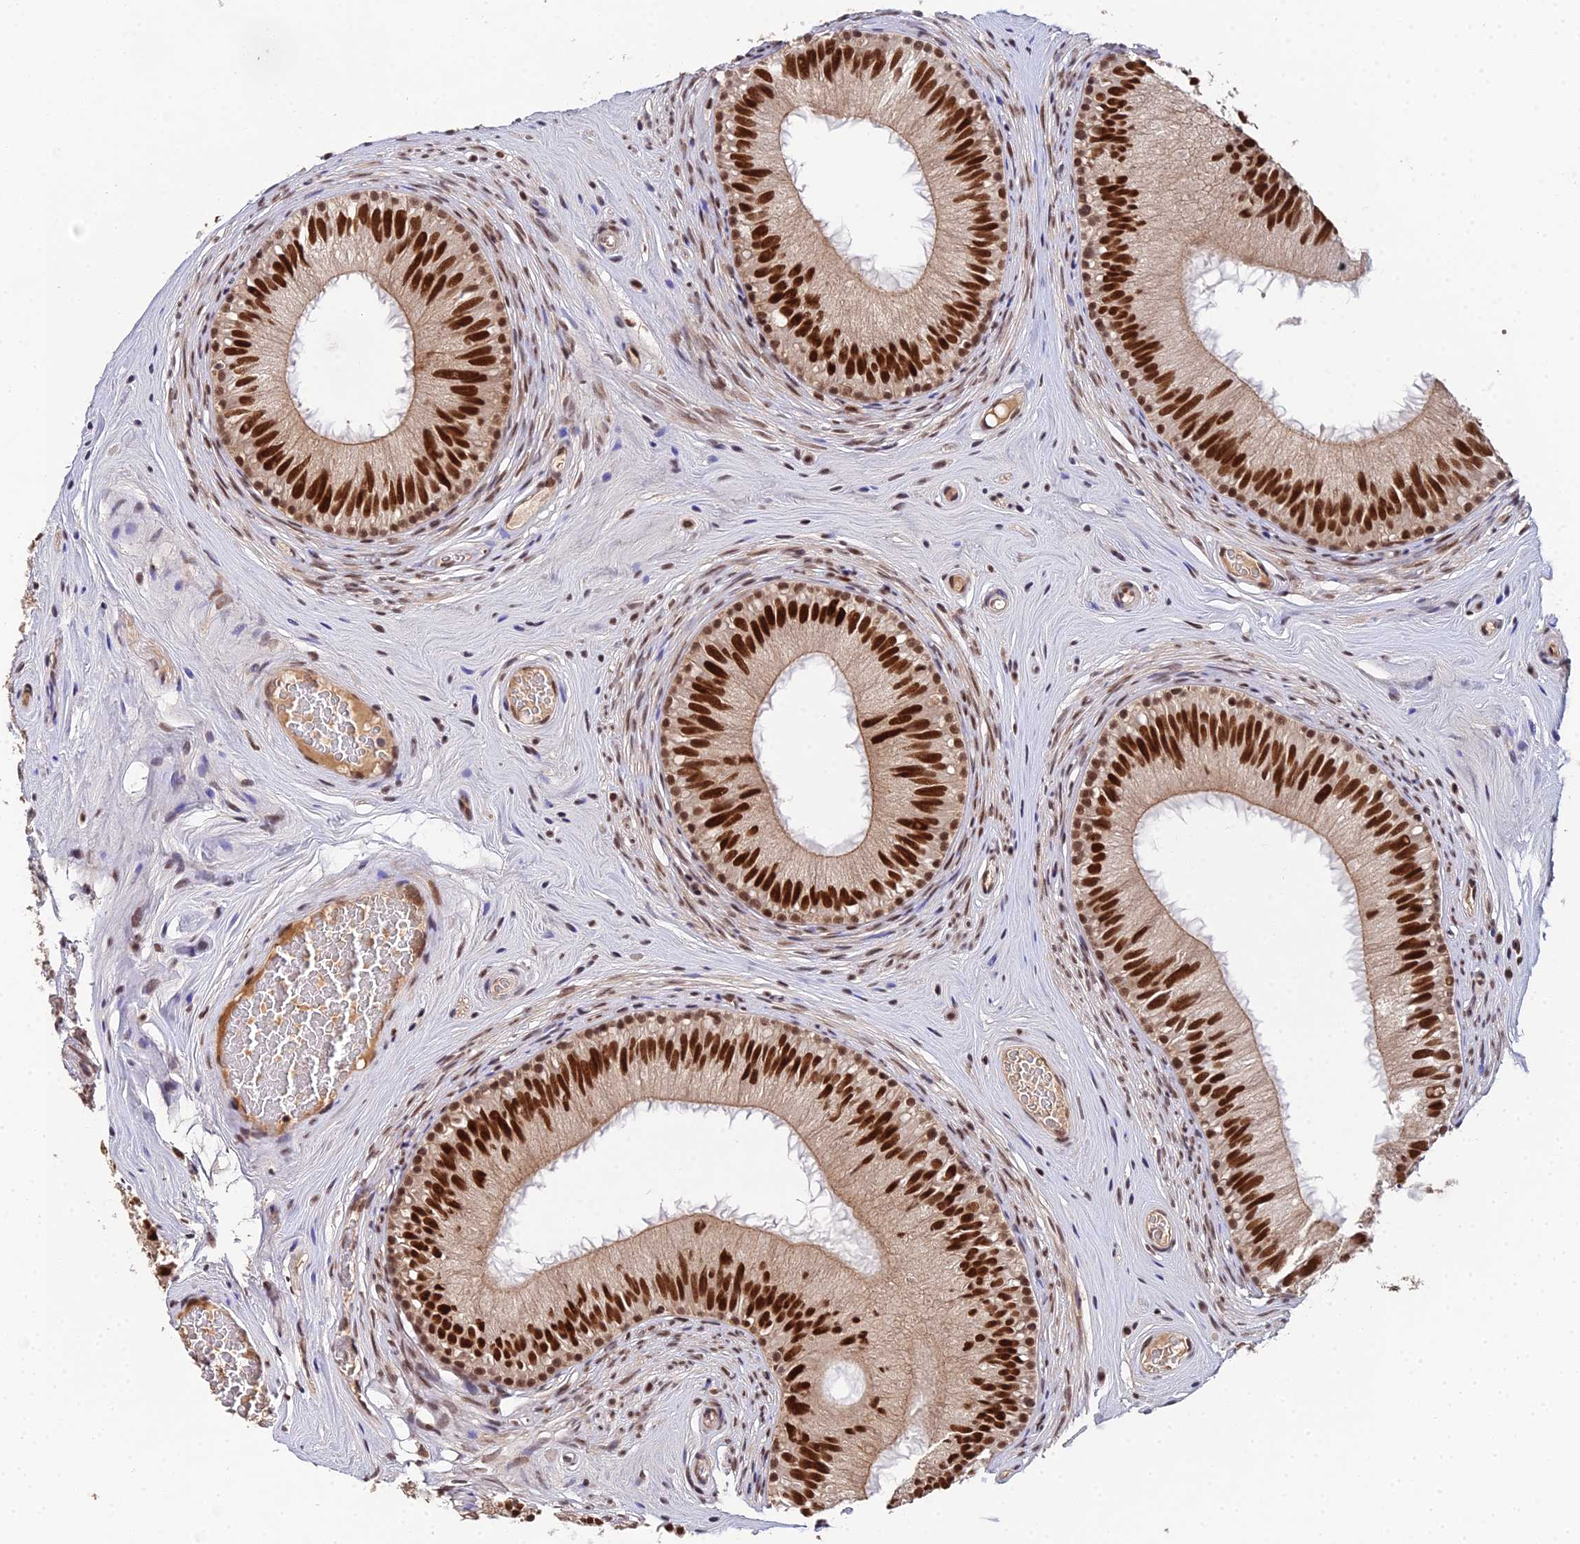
{"staining": {"intensity": "strong", "quantity": ">75%", "location": "nuclear"}, "tissue": "epididymis", "cell_type": "Glandular cells", "image_type": "normal", "snomed": [{"axis": "morphology", "description": "Normal tissue, NOS"}, {"axis": "topography", "description": "Epididymis"}], "caption": "High-power microscopy captured an immunohistochemistry micrograph of unremarkable epididymis, revealing strong nuclear staining in approximately >75% of glandular cells.", "gene": "BIVM", "patient": {"sex": "male", "age": 45}}